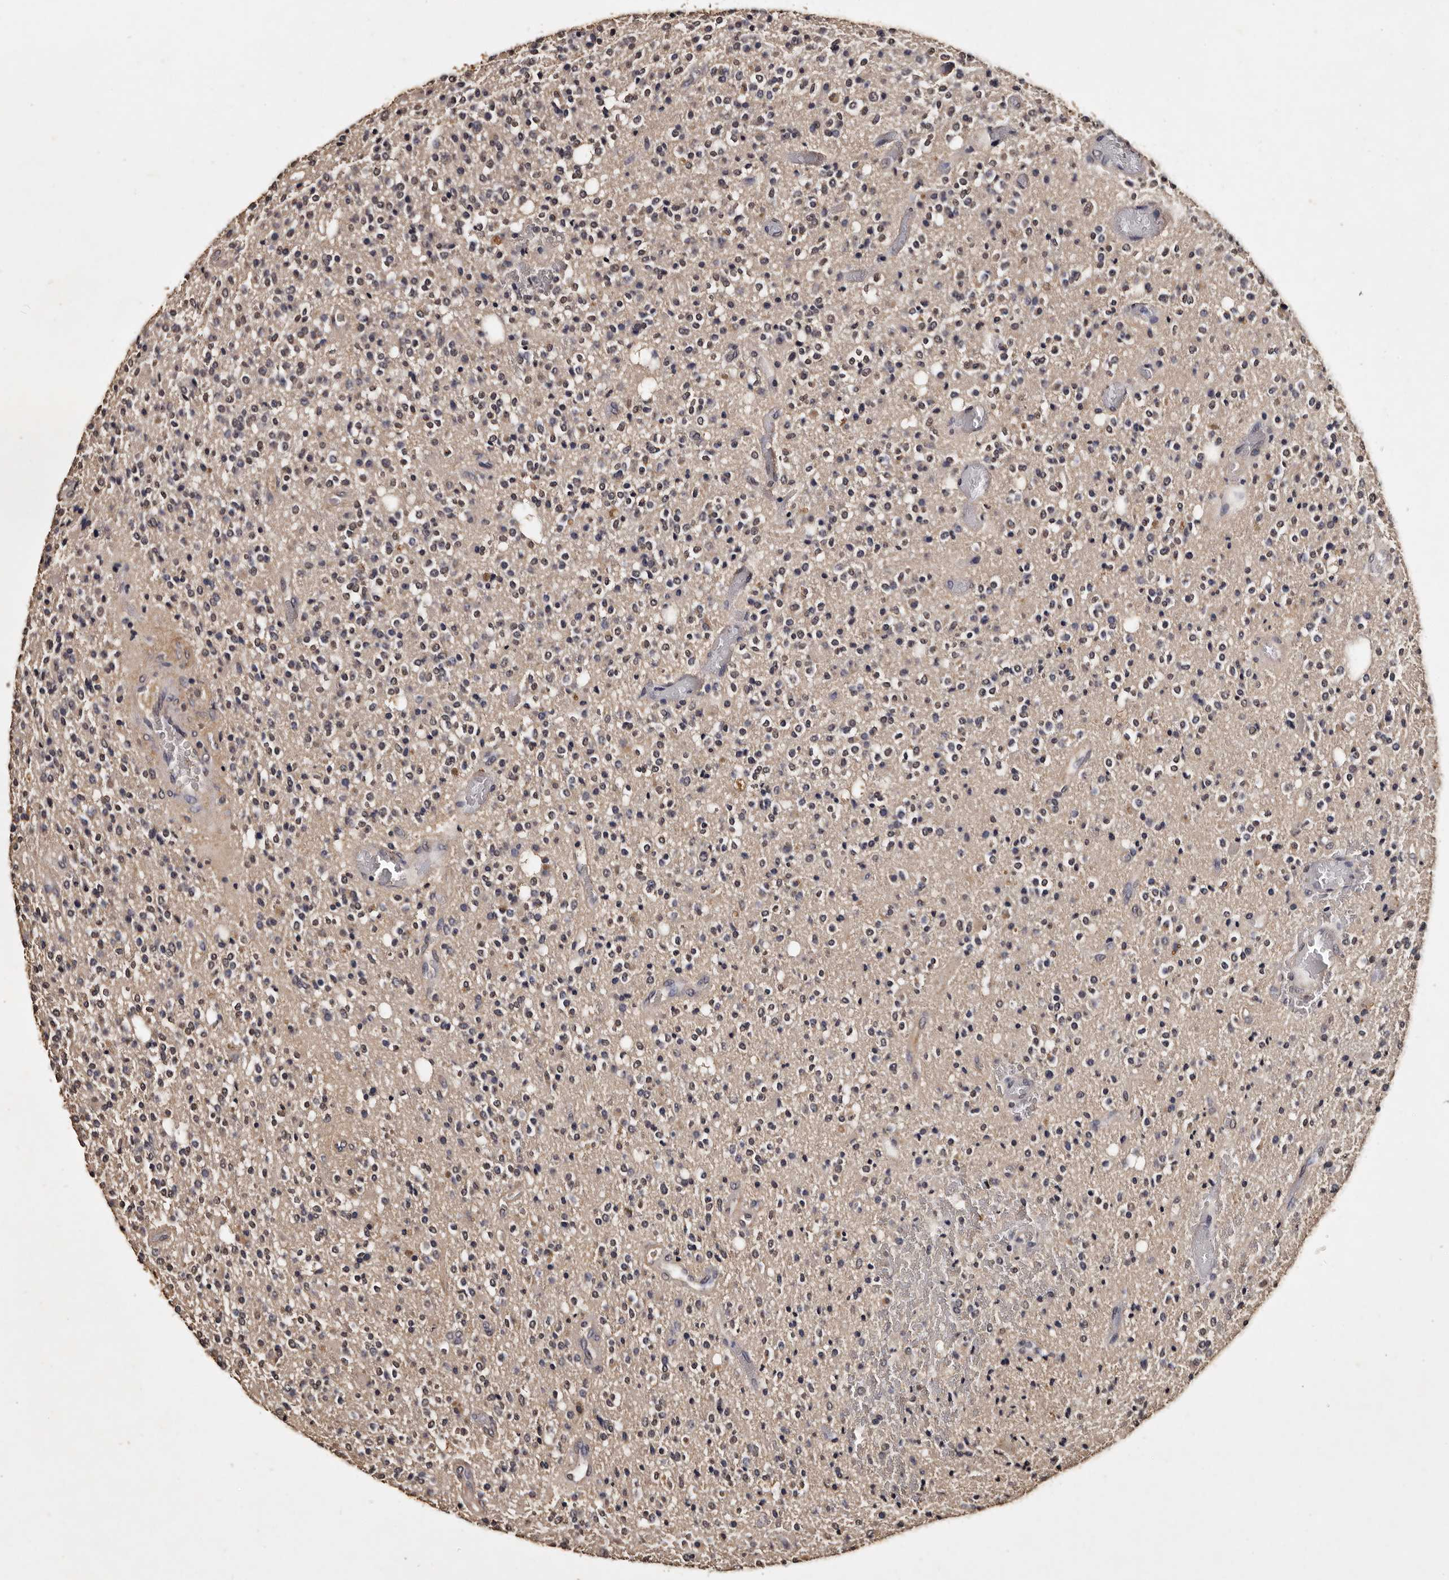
{"staining": {"intensity": "moderate", "quantity": "<25%", "location": "cytoplasmic/membranous"}, "tissue": "glioma", "cell_type": "Tumor cells", "image_type": "cancer", "snomed": [{"axis": "morphology", "description": "Glioma, malignant, High grade"}, {"axis": "topography", "description": "Brain"}], "caption": "High-power microscopy captured an IHC image of high-grade glioma (malignant), revealing moderate cytoplasmic/membranous expression in approximately <25% of tumor cells.", "gene": "PARS2", "patient": {"sex": "male", "age": 34}}